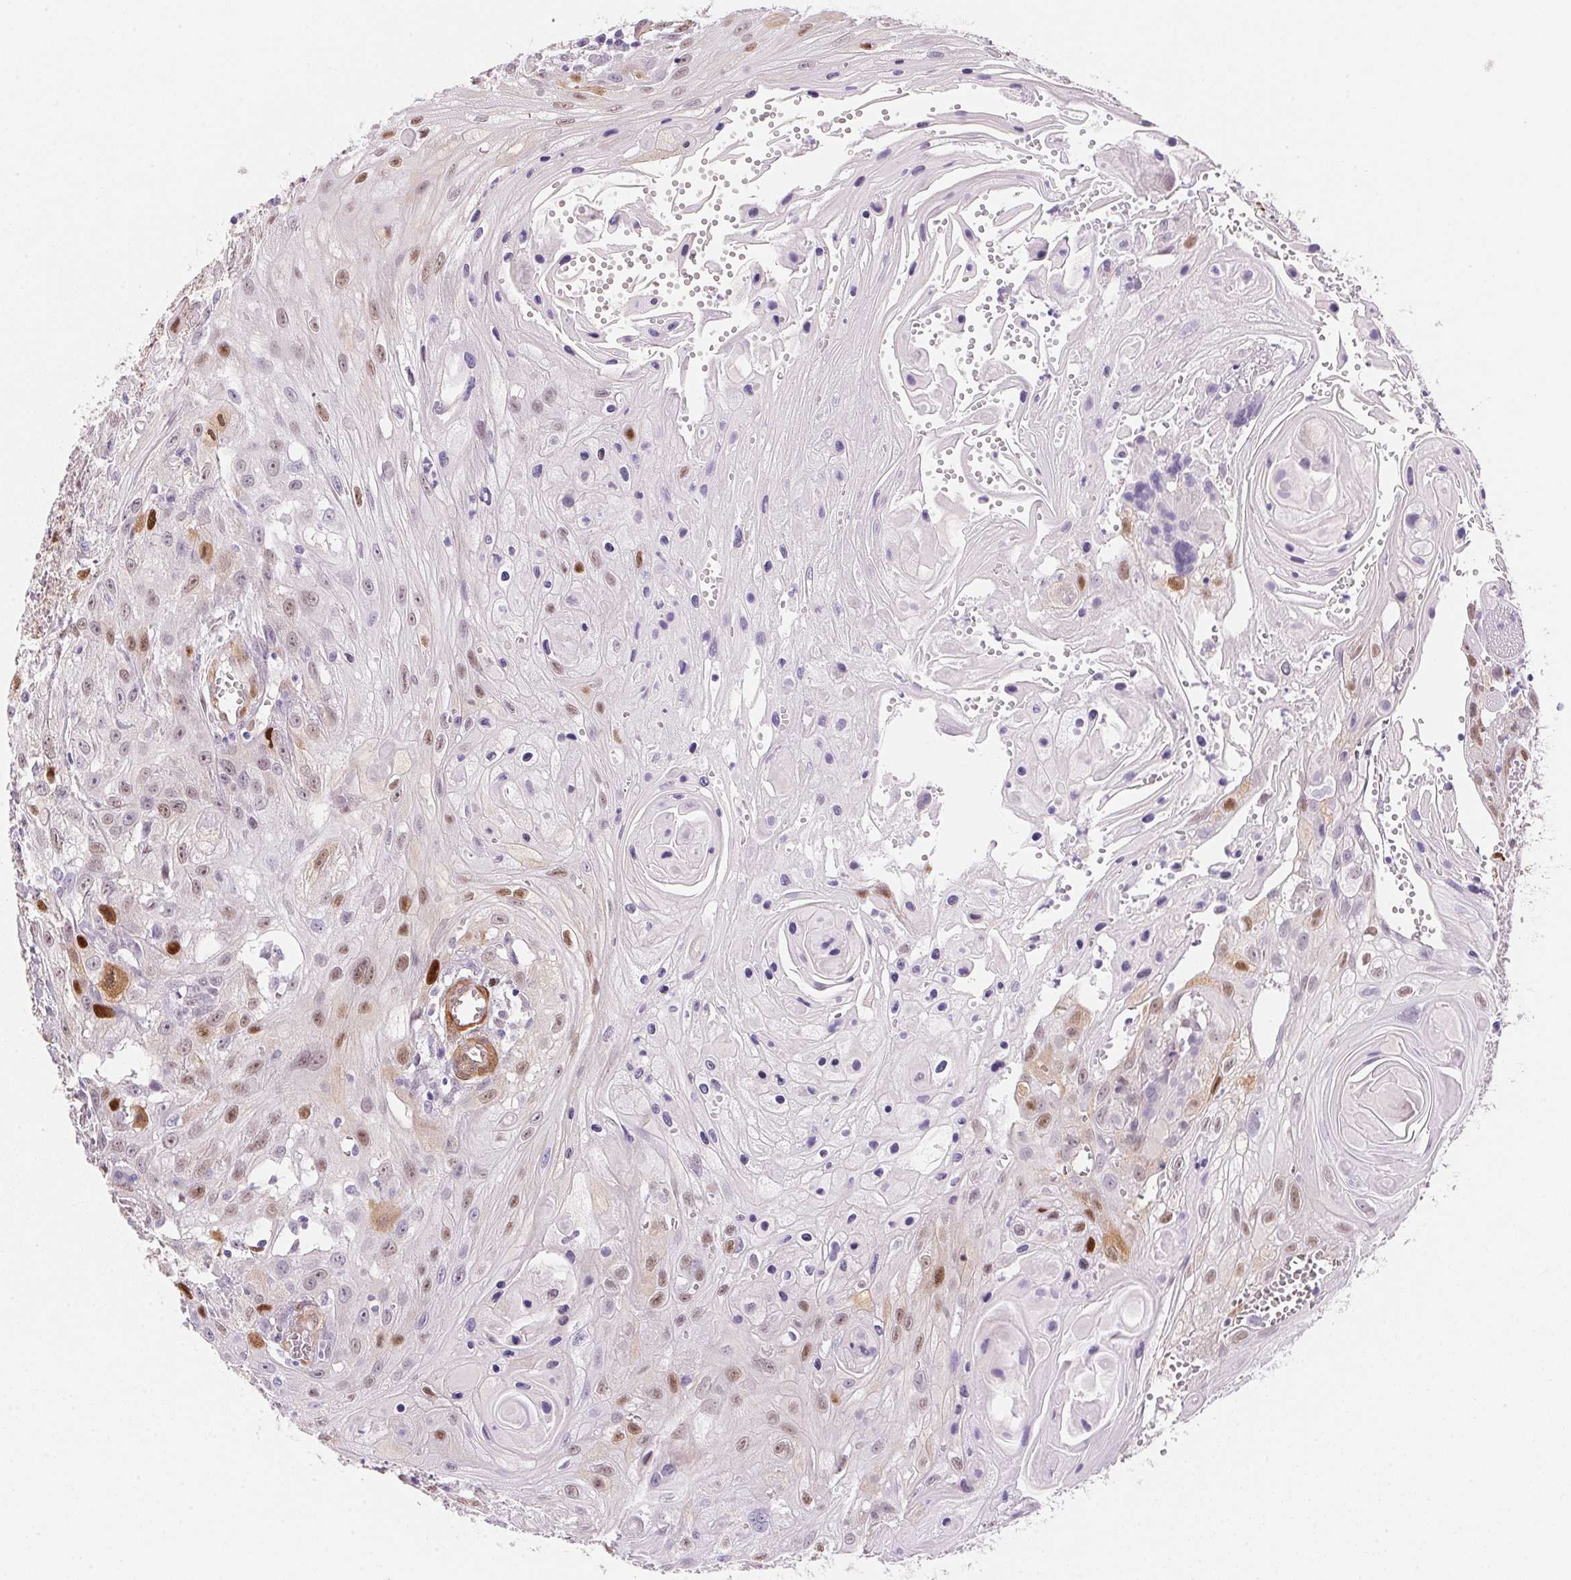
{"staining": {"intensity": "strong", "quantity": "<25%", "location": "nuclear"}, "tissue": "head and neck cancer", "cell_type": "Tumor cells", "image_type": "cancer", "snomed": [{"axis": "morphology", "description": "Squamous cell carcinoma, NOS"}, {"axis": "topography", "description": "Oral tissue"}, {"axis": "topography", "description": "Head-Neck"}], "caption": "Human squamous cell carcinoma (head and neck) stained for a protein (brown) exhibits strong nuclear positive expression in about <25% of tumor cells.", "gene": "SMTN", "patient": {"sex": "male", "age": 58}}